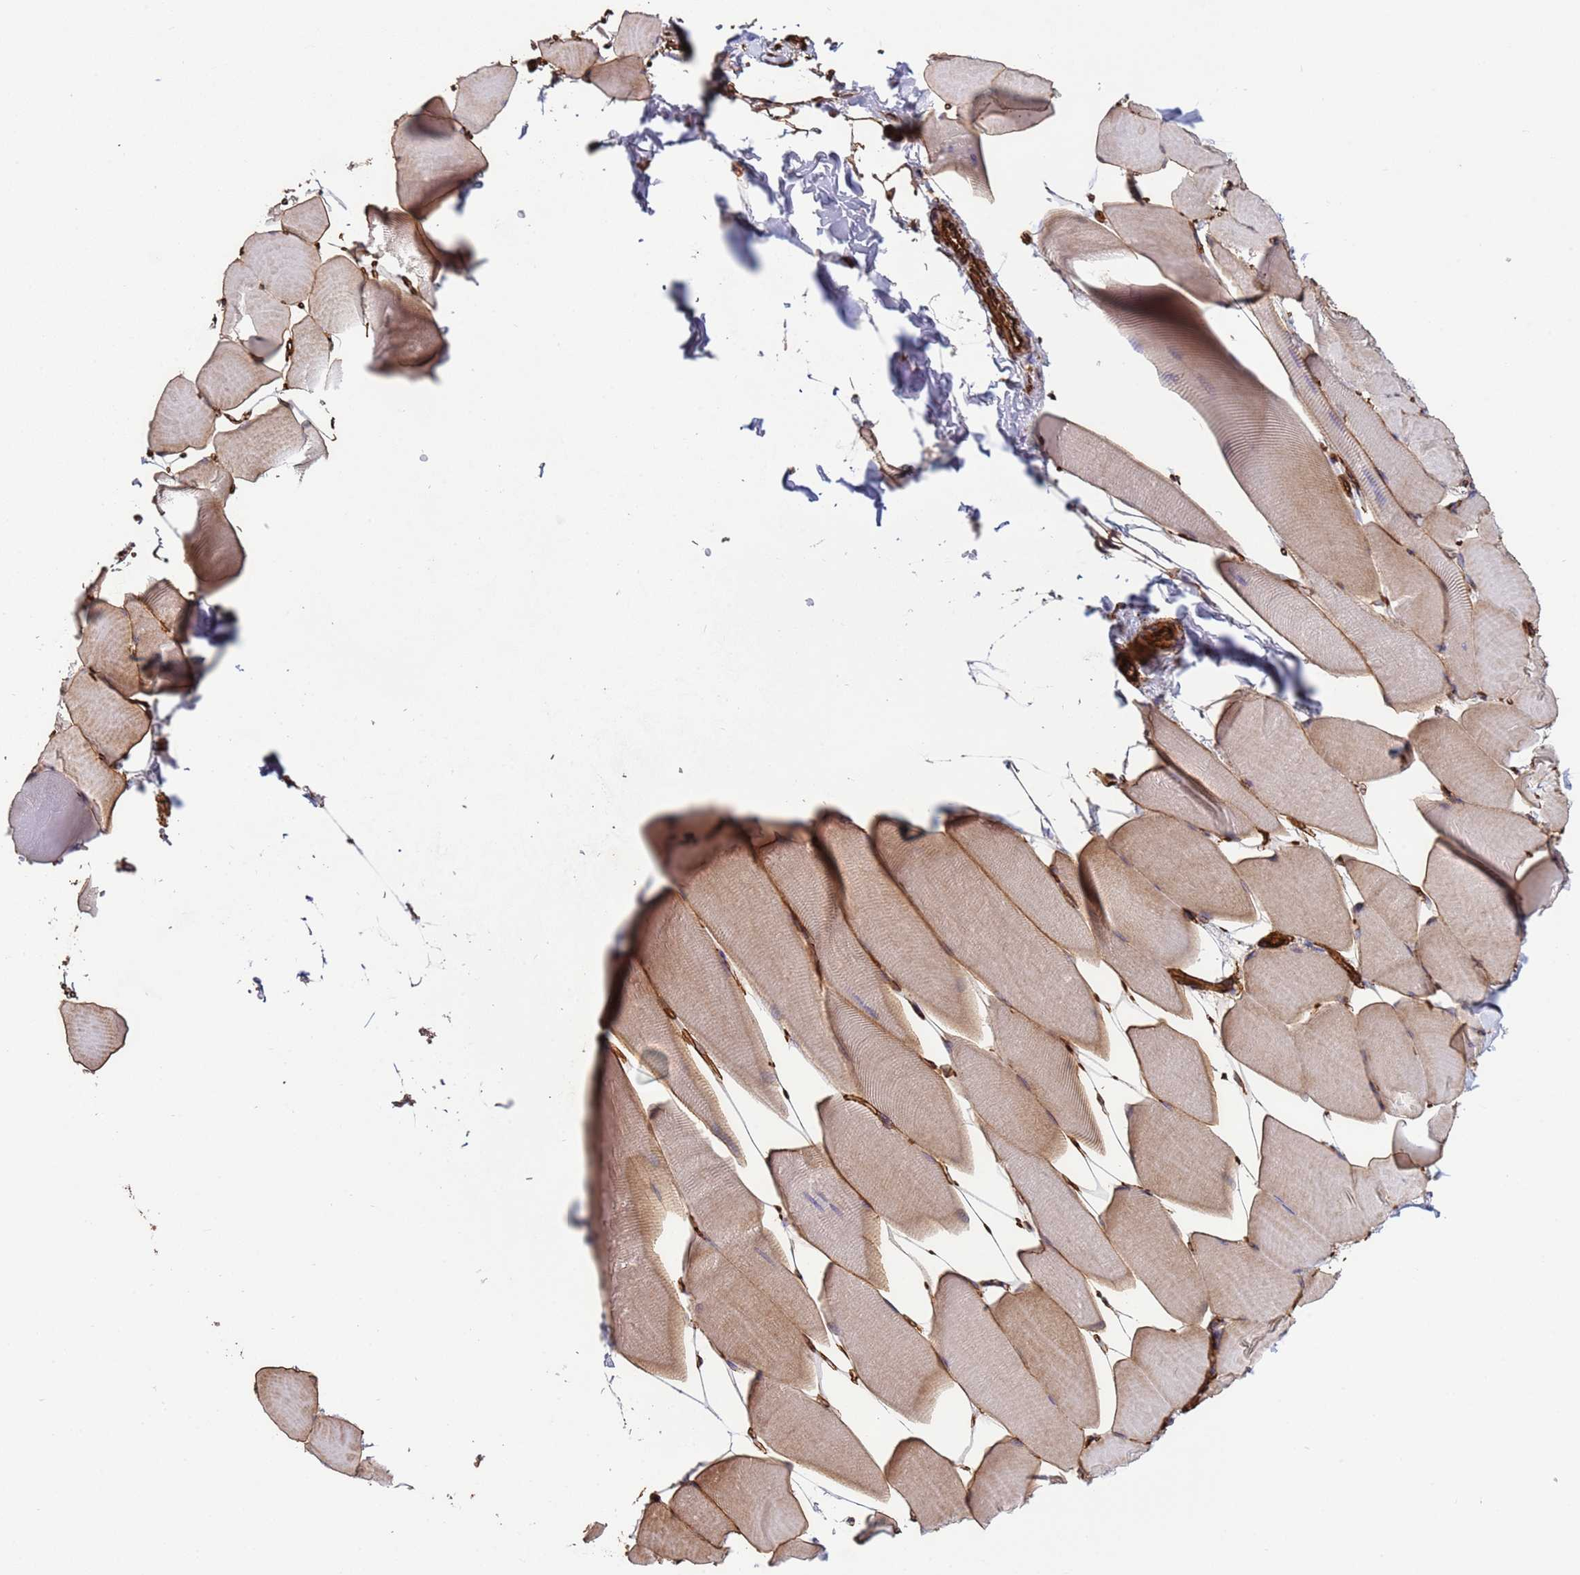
{"staining": {"intensity": "moderate", "quantity": "25%-75%", "location": "cytoplasmic/membranous"}, "tissue": "skeletal muscle", "cell_type": "Myocytes", "image_type": "normal", "snomed": [{"axis": "morphology", "description": "Normal tissue, NOS"}, {"axis": "topography", "description": "Skeletal muscle"}], "caption": "A high-resolution photomicrograph shows immunohistochemistry staining of unremarkable skeletal muscle, which displays moderate cytoplasmic/membranous positivity in approximately 25%-75% of myocytes. Using DAB (brown) and hematoxylin (blue) stains, captured at high magnification using brightfield microscopy.", "gene": "GASK1A", "patient": {"sex": "male", "age": 25}}